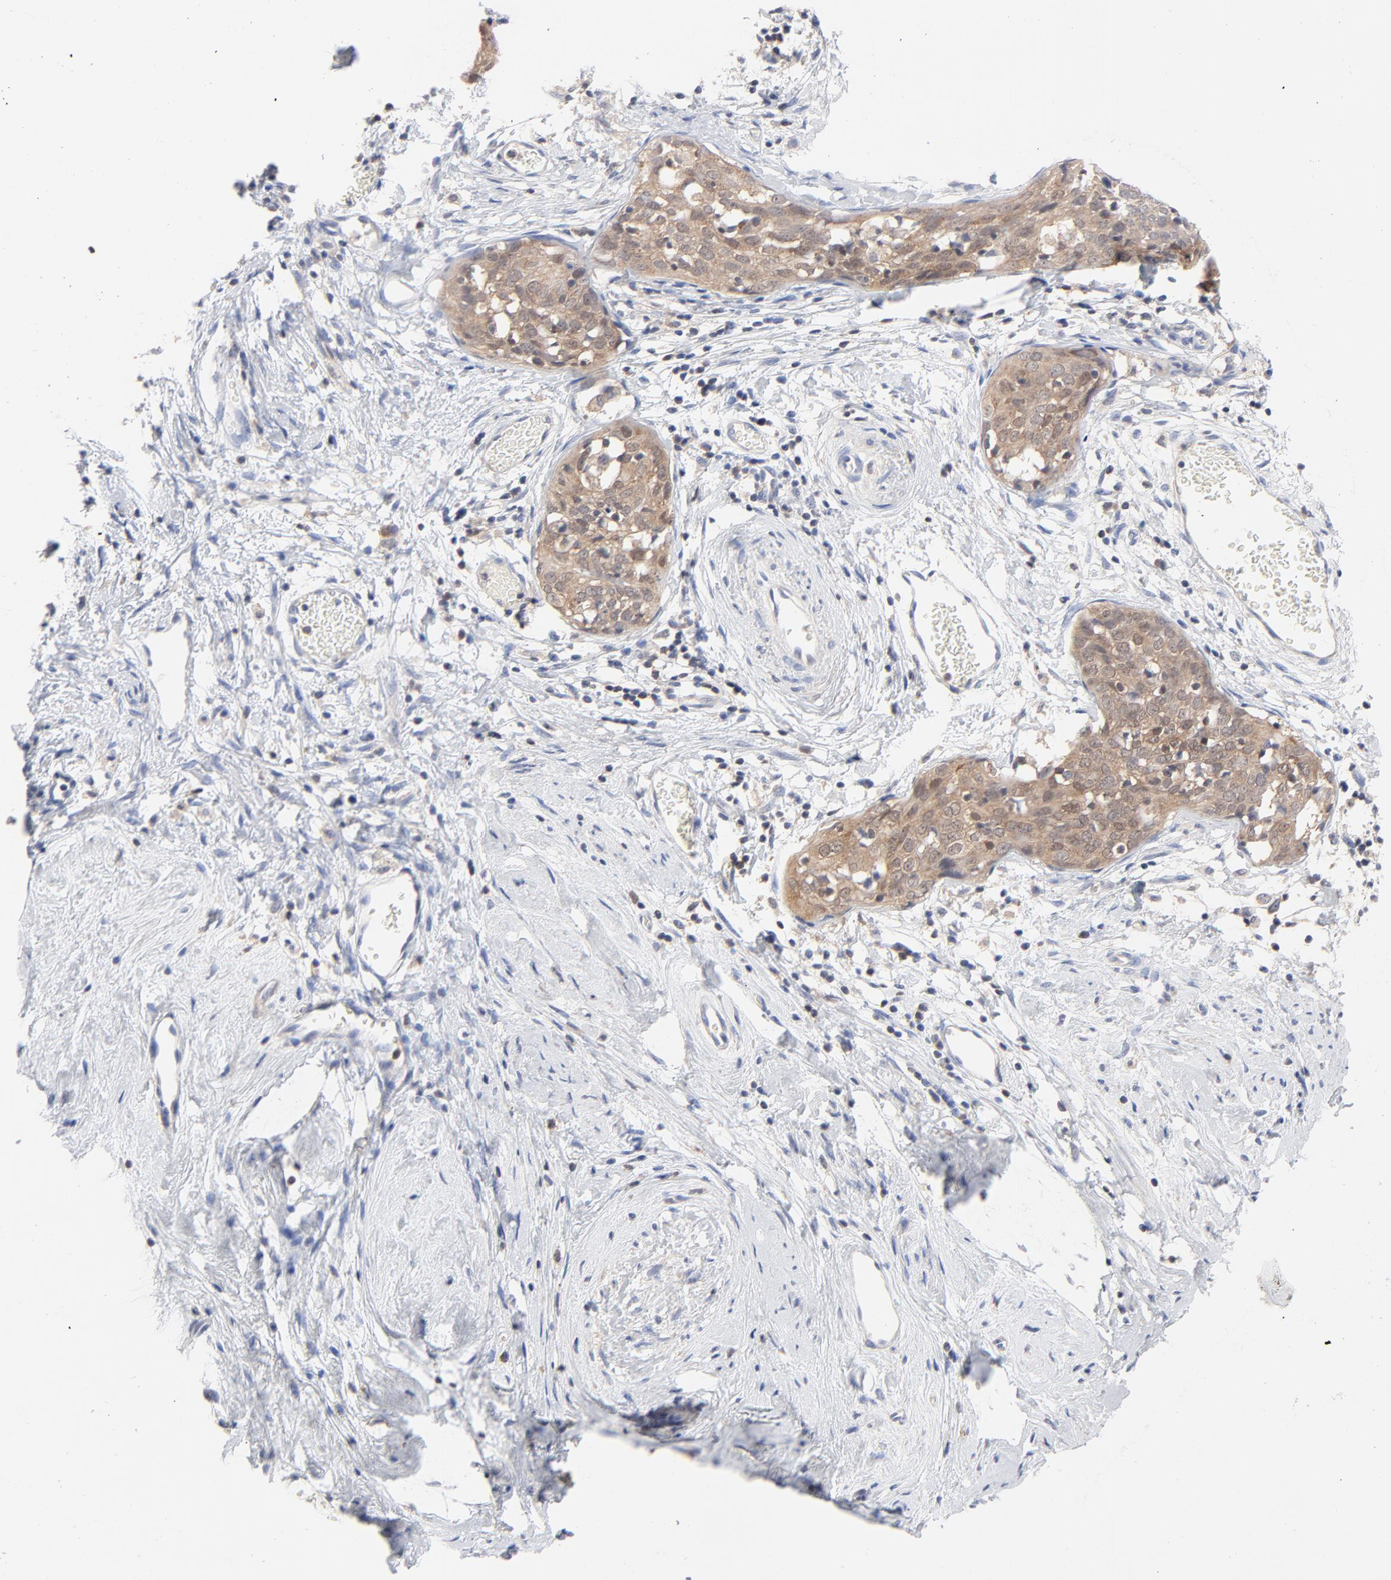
{"staining": {"intensity": "moderate", "quantity": ">75%", "location": "cytoplasmic/membranous"}, "tissue": "cervical cancer", "cell_type": "Tumor cells", "image_type": "cancer", "snomed": [{"axis": "morphology", "description": "Normal tissue, NOS"}, {"axis": "morphology", "description": "Squamous cell carcinoma, NOS"}, {"axis": "topography", "description": "Cervix"}], "caption": "Squamous cell carcinoma (cervical) was stained to show a protein in brown. There is medium levels of moderate cytoplasmic/membranous expression in approximately >75% of tumor cells. Immunohistochemistry (ihc) stains the protein of interest in brown and the nuclei are stained blue.", "gene": "CAB39L", "patient": {"sex": "female", "age": 67}}